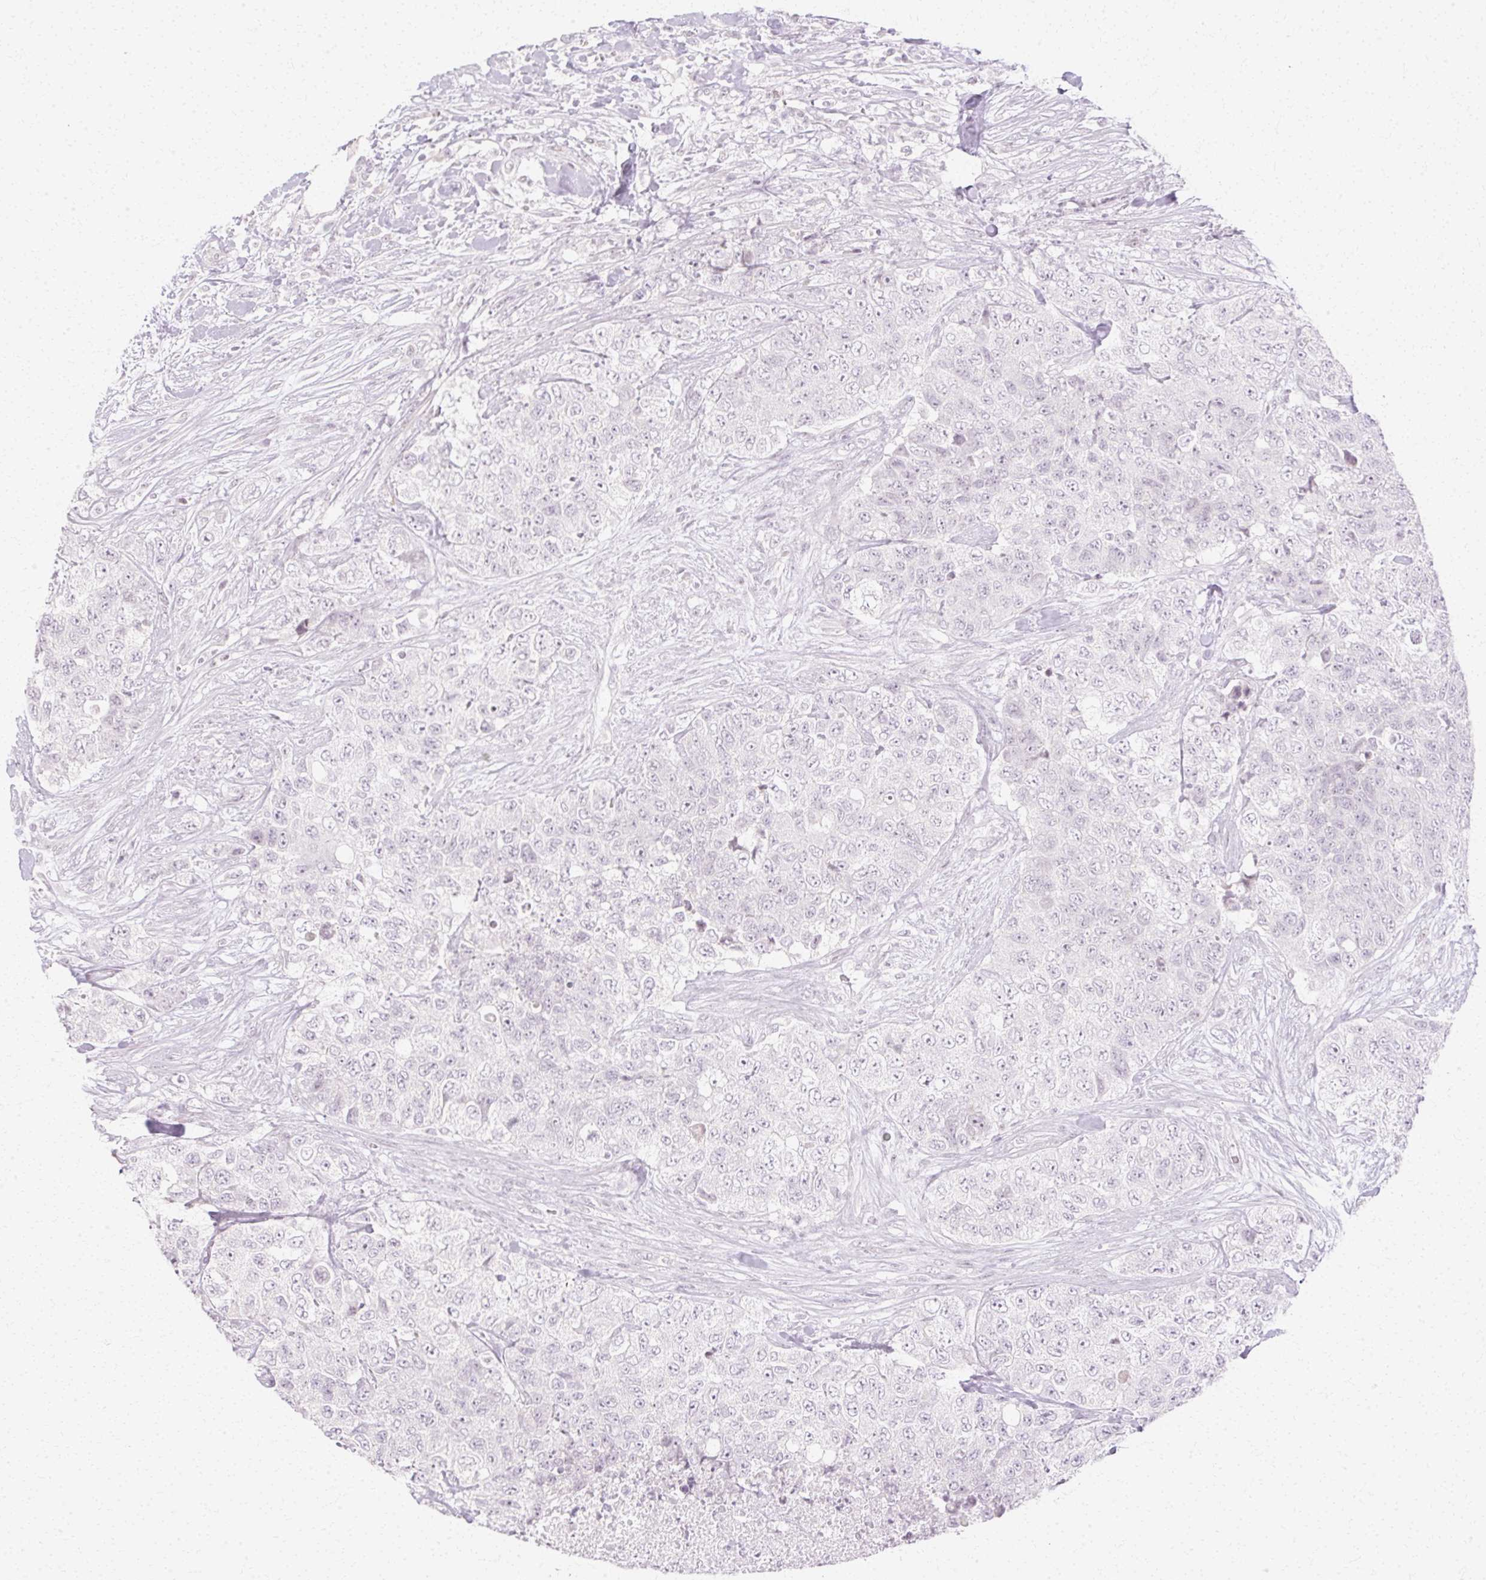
{"staining": {"intensity": "negative", "quantity": "none", "location": "none"}, "tissue": "urothelial cancer", "cell_type": "Tumor cells", "image_type": "cancer", "snomed": [{"axis": "morphology", "description": "Urothelial carcinoma, High grade"}, {"axis": "topography", "description": "Urinary bladder"}], "caption": "Photomicrograph shows no protein positivity in tumor cells of high-grade urothelial carcinoma tissue.", "gene": "C3orf49", "patient": {"sex": "female", "age": 78}}